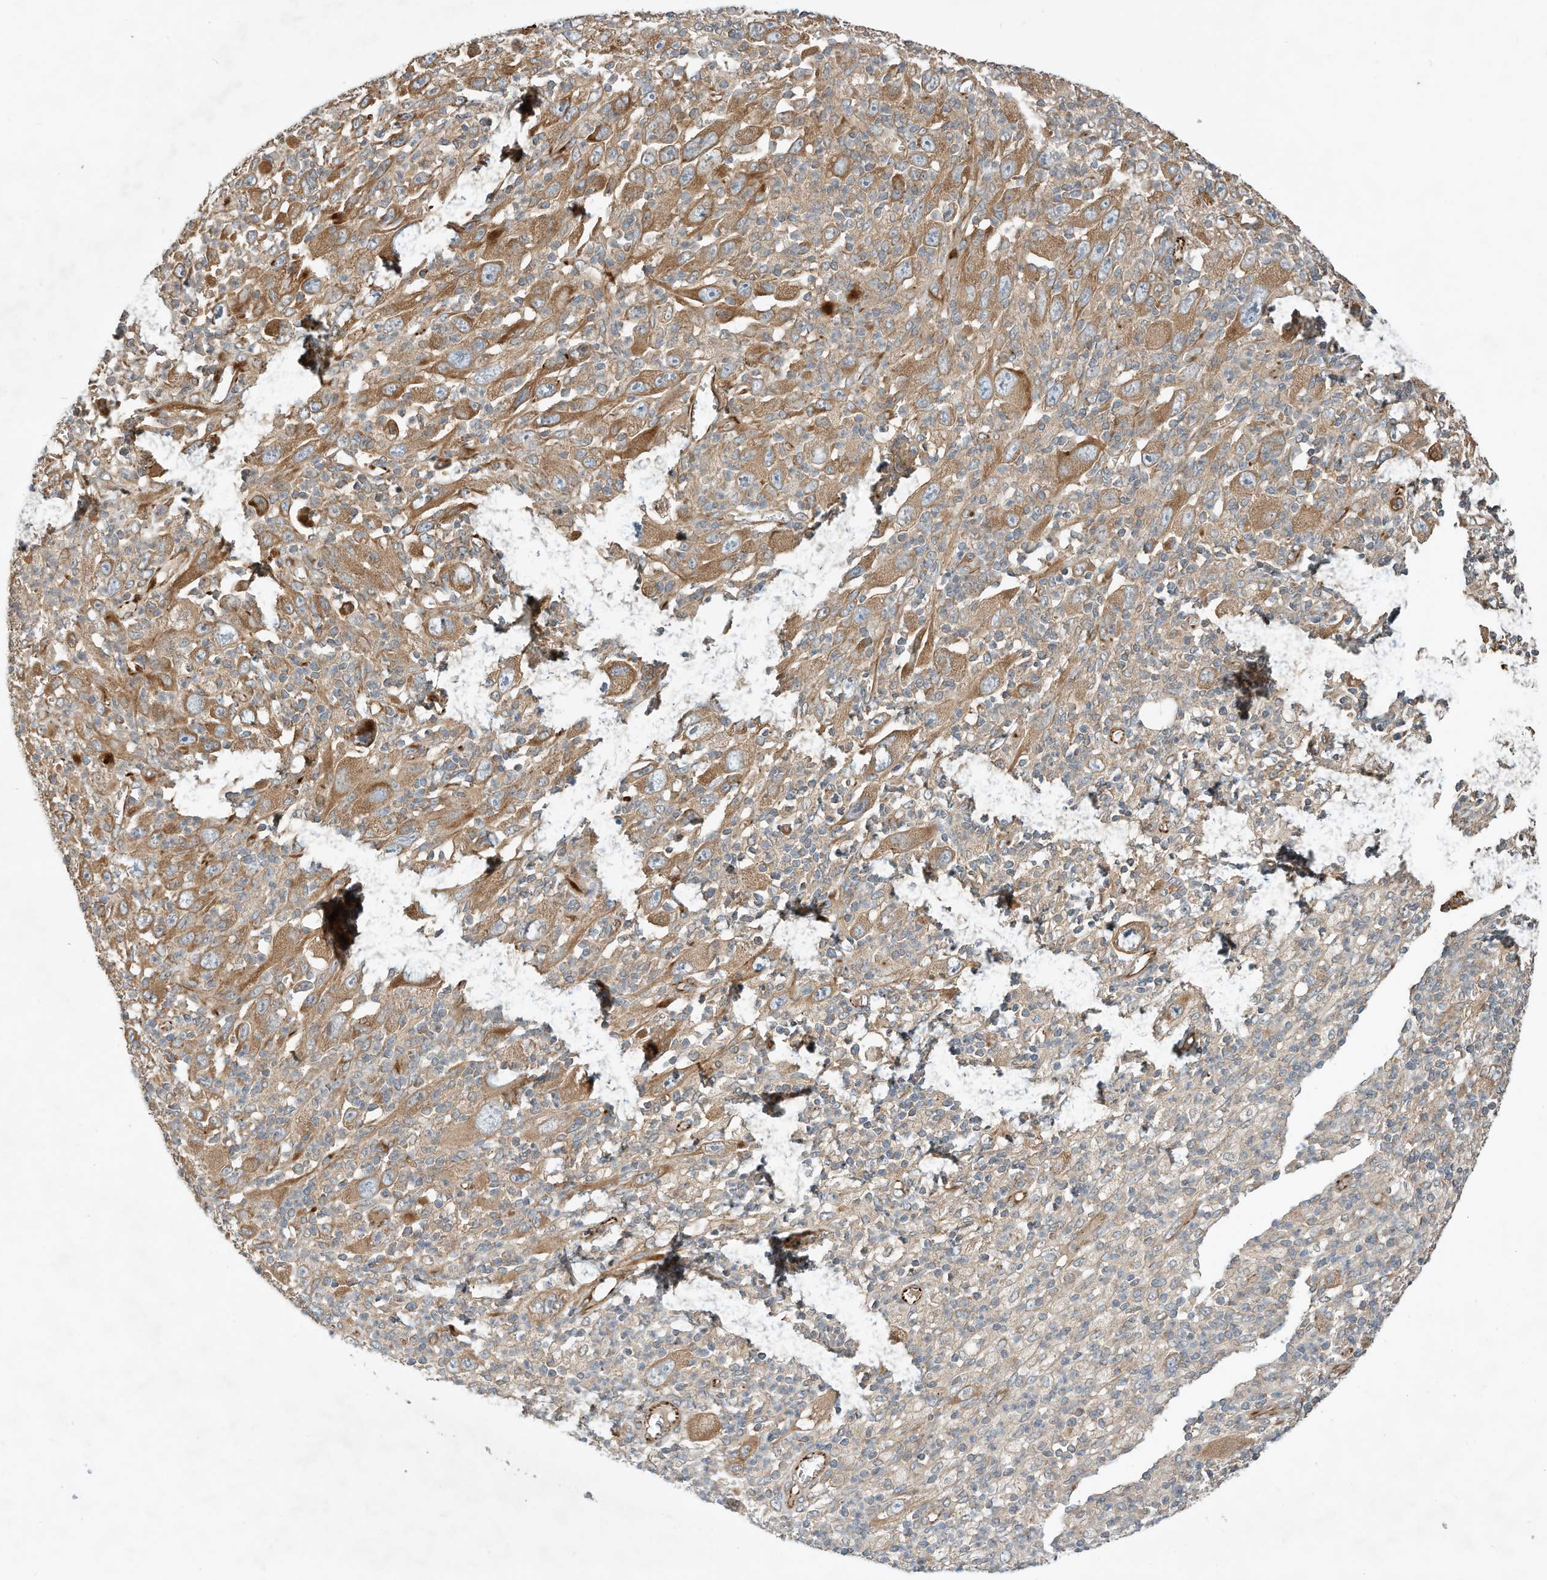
{"staining": {"intensity": "moderate", "quantity": ">75%", "location": "cytoplasmic/membranous"}, "tissue": "melanoma", "cell_type": "Tumor cells", "image_type": "cancer", "snomed": [{"axis": "morphology", "description": "Malignant melanoma, Metastatic site"}, {"axis": "topography", "description": "Skin"}], "caption": "Immunohistochemical staining of melanoma shows medium levels of moderate cytoplasmic/membranous protein staining in approximately >75% of tumor cells. The staining was performed using DAB (3,3'-diaminobenzidine), with brown indicating positive protein expression. Nuclei are stained blue with hematoxylin.", "gene": "CPAMD8", "patient": {"sex": "female", "age": 56}}